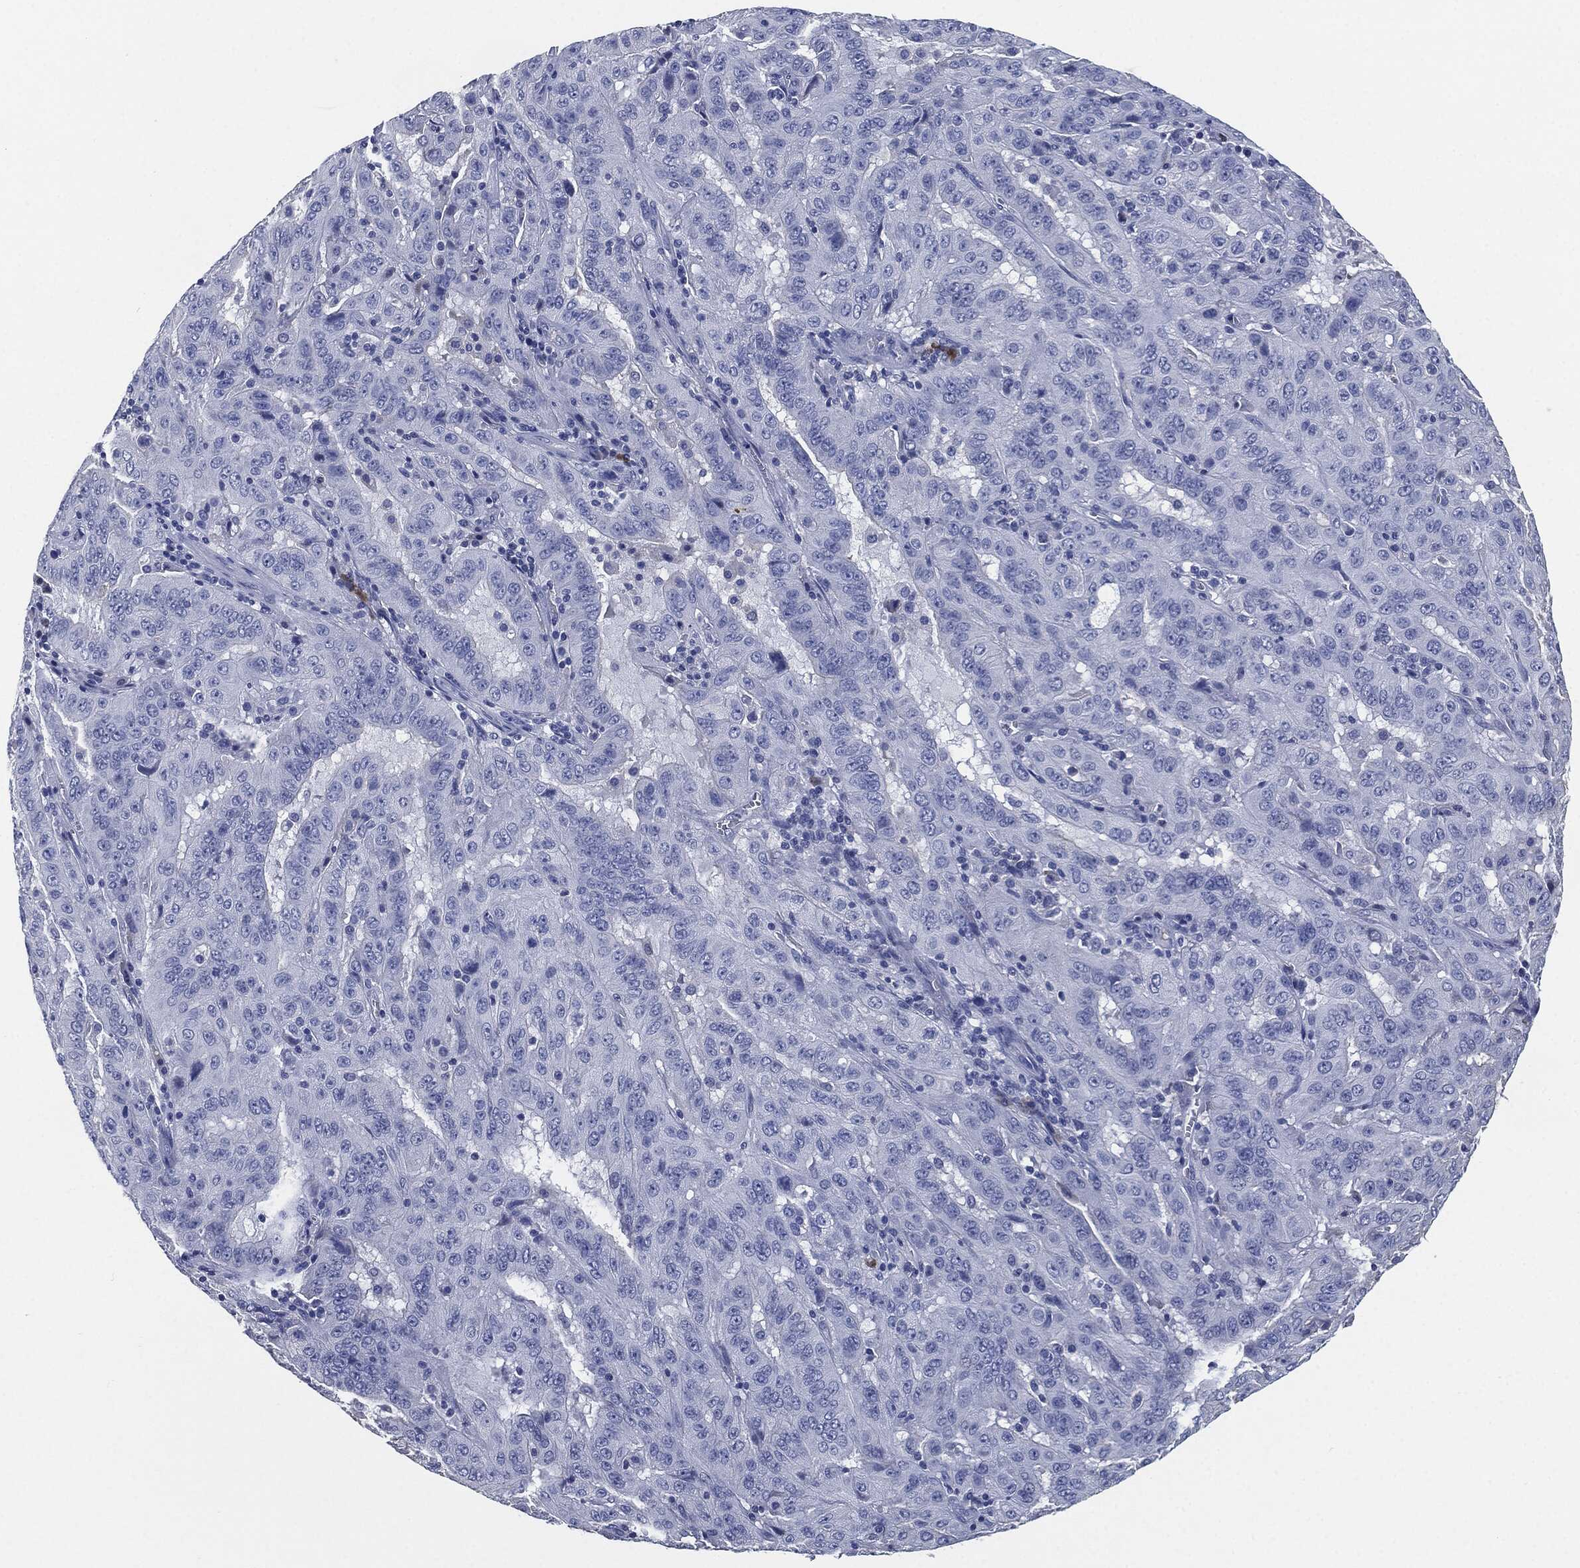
{"staining": {"intensity": "negative", "quantity": "none", "location": "none"}, "tissue": "pancreatic cancer", "cell_type": "Tumor cells", "image_type": "cancer", "snomed": [{"axis": "morphology", "description": "Adenocarcinoma, NOS"}, {"axis": "topography", "description": "Pancreas"}], "caption": "Tumor cells are negative for protein expression in human pancreatic cancer.", "gene": "CD27", "patient": {"sex": "male", "age": 63}}